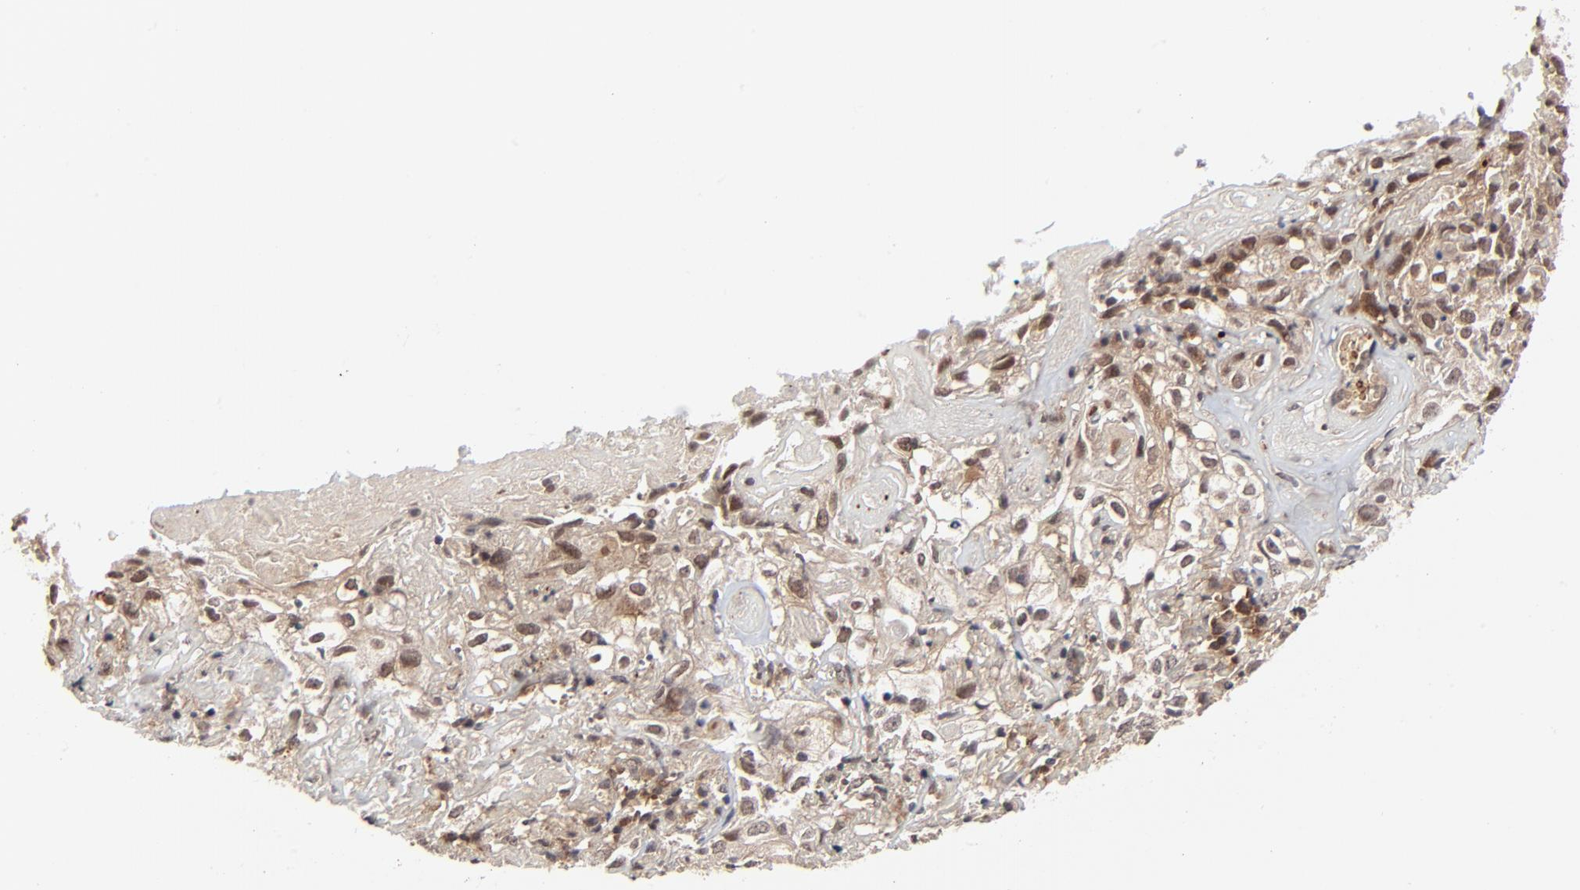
{"staining": {"intensity": "moderate", "quantity": ">75%", "location": "cytoplasmic/membranous,nuclear"}, "tissue": "skin cancer", "cell_type": "Tumor cells", "image_type": "cancer", "snomed": [{"axis": "morphology", "description": "Squamous cell carcinoma, NOS"}, {"axis": "topography", "description": "Skin"}], "caption": "Immunohistochemical staining of skin squamous cell carcinoma shows moderate cytoplasmic/membranous and nuclear protein expression in approximately >75% of tumor cells.", "gene": "CASP10", "patient": {"sex": "male", "age": 65}}